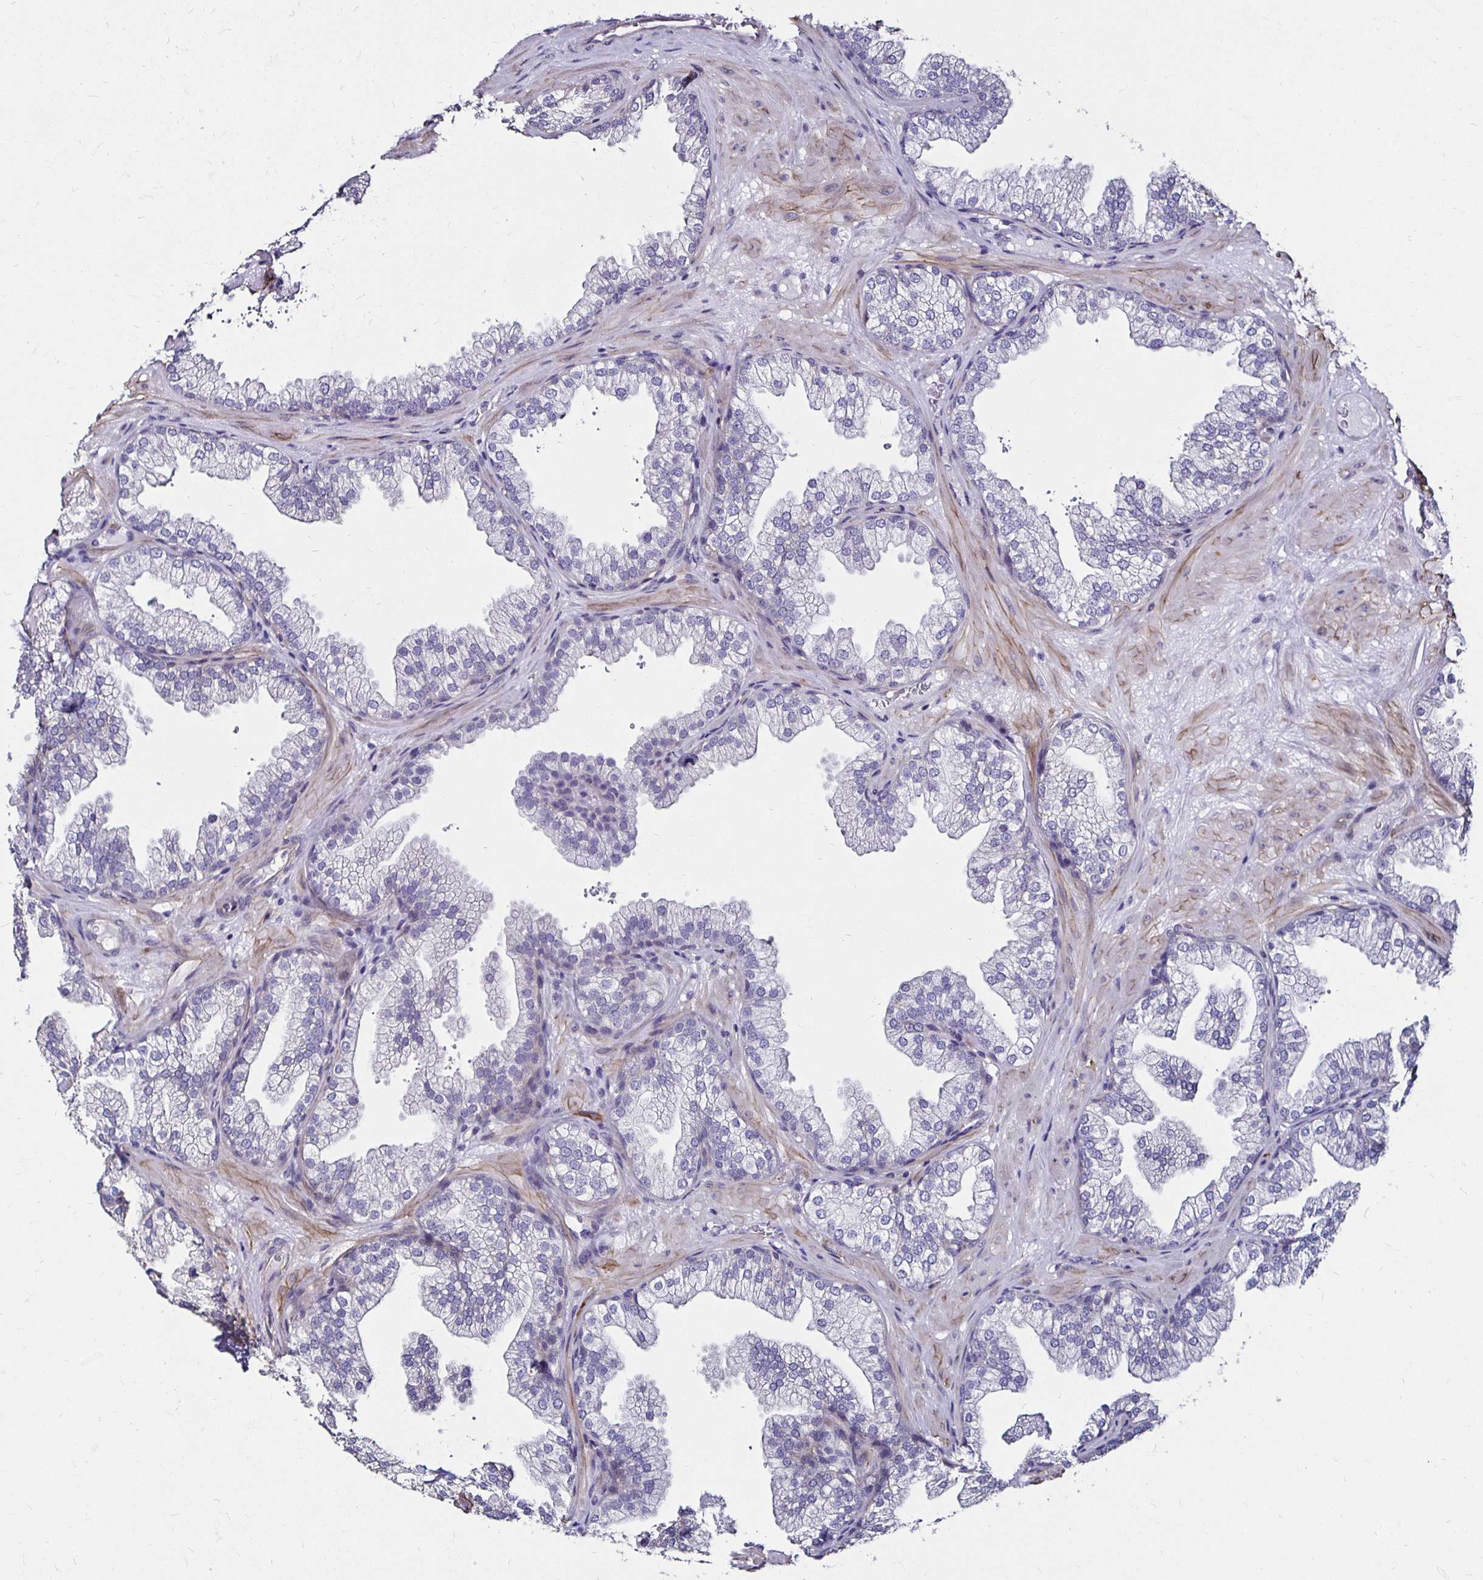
{"staining": {"intensity": "negative", "quantity": "none", "location": "none"}, "tissue": "prostate", "cell_type": "Glandular cells", "image_type": "normal", "snomed": [{"axis": "morphology", "description": "Normal tissue, NOS"}, {"axis": "topography", "description": "Prostate"}], "caption": "Immunohistochemistry photomicrograph of normal prostate: prostate stained with DAB demonstrates no significant protein positivity in glandular cells. (Immunohistochemistry, brightfield microscopy, high magnification).", "gene": "ITGB1", "patient": {"sex": "male", "age": 37}}